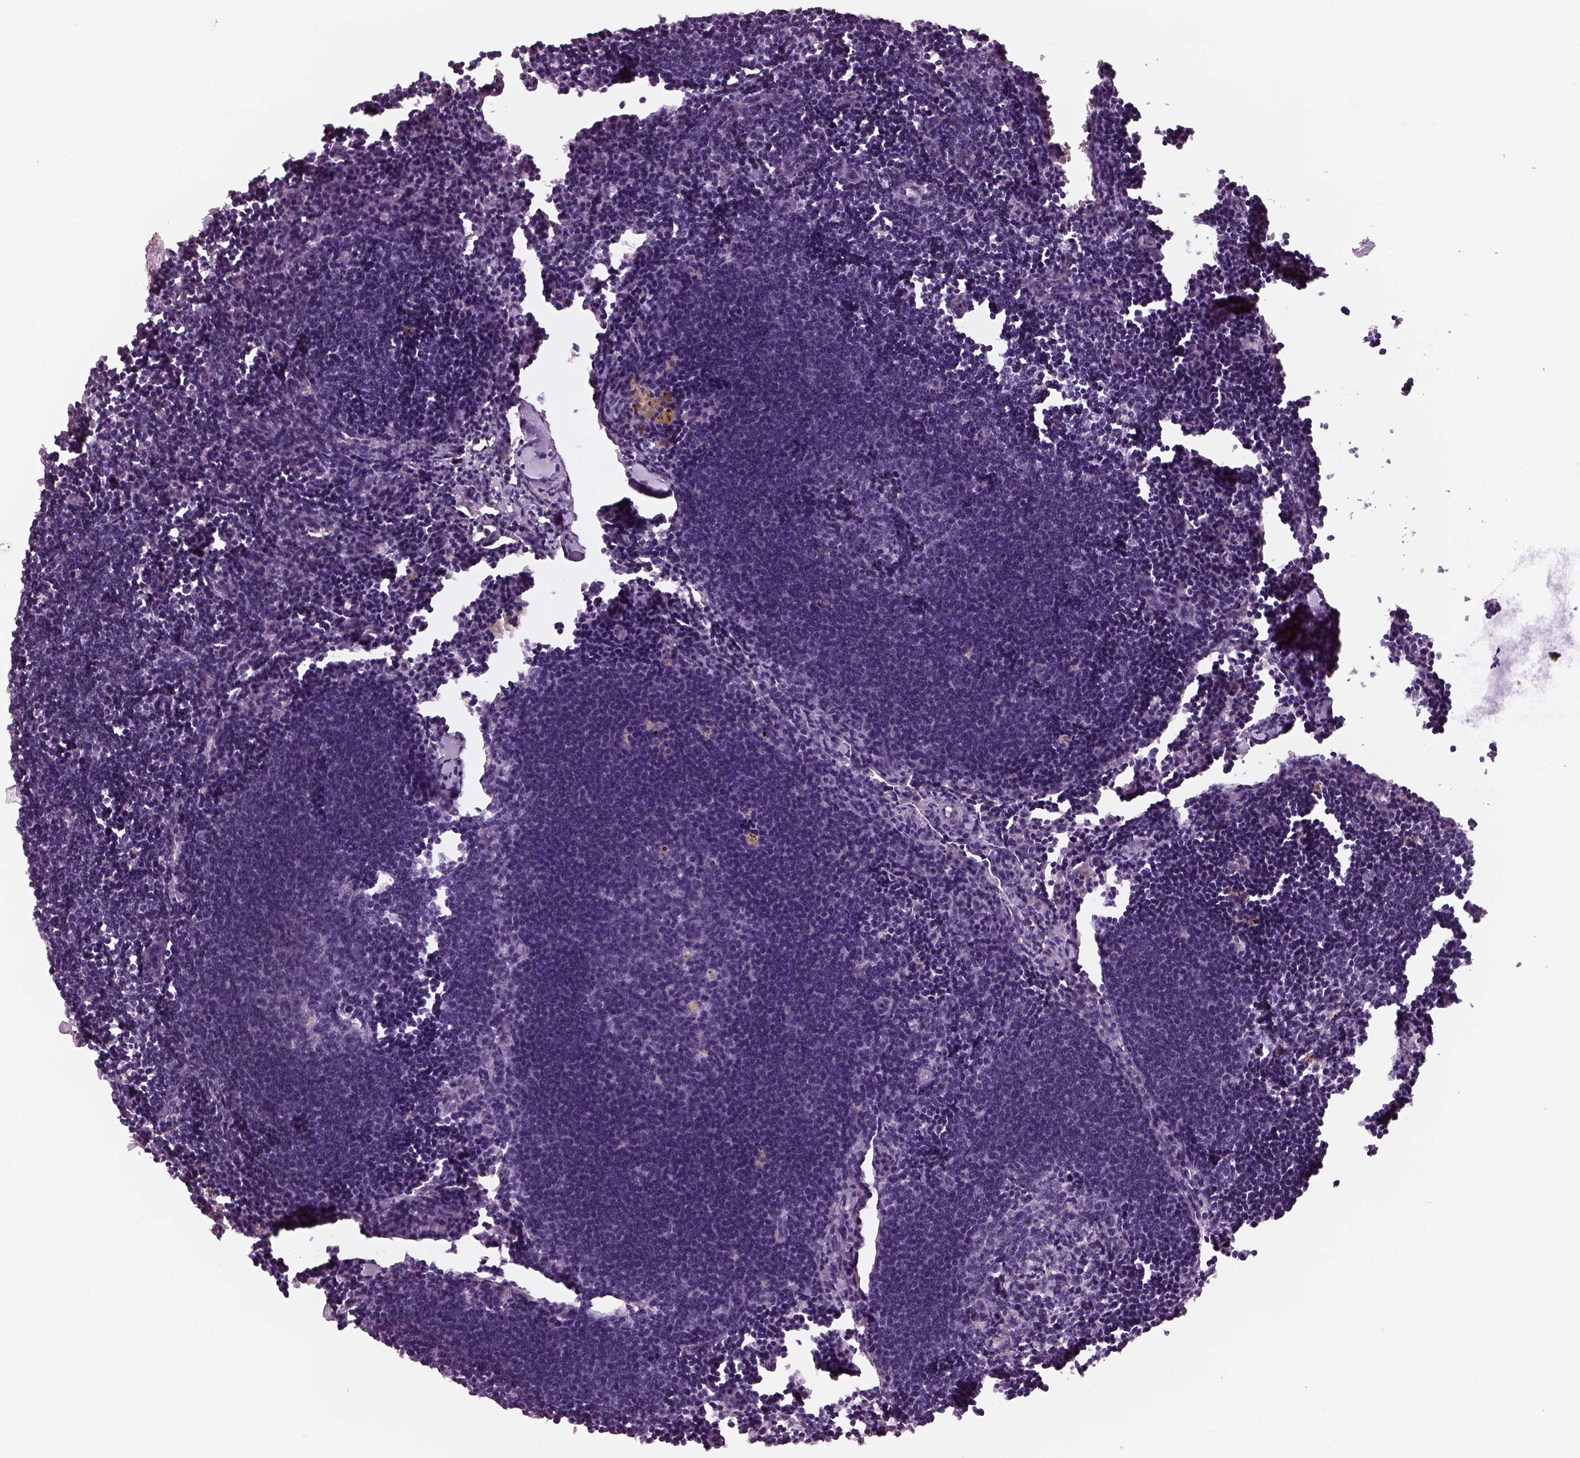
{"staining": {"intensity": "negative", "quantity": "none", "location": "none"}, "tissue": "lymph node", "cell_type": "Germinal center cells", "image_type": "normal", "snomed": [{"axis": "morphology", "description": "Normal tissue, NOS"}, {"axis": "topography", "description": "Lymph node"}], "caption": "There is no significant expression in germinal center cells of lymph node. (DAB (3,3'-diaminobenzidine) immunohistochemistry (IHC) with hematoxylin counter stain).", "gene": "CACNG4", "patient": {"sex": "male", "age": 55}}